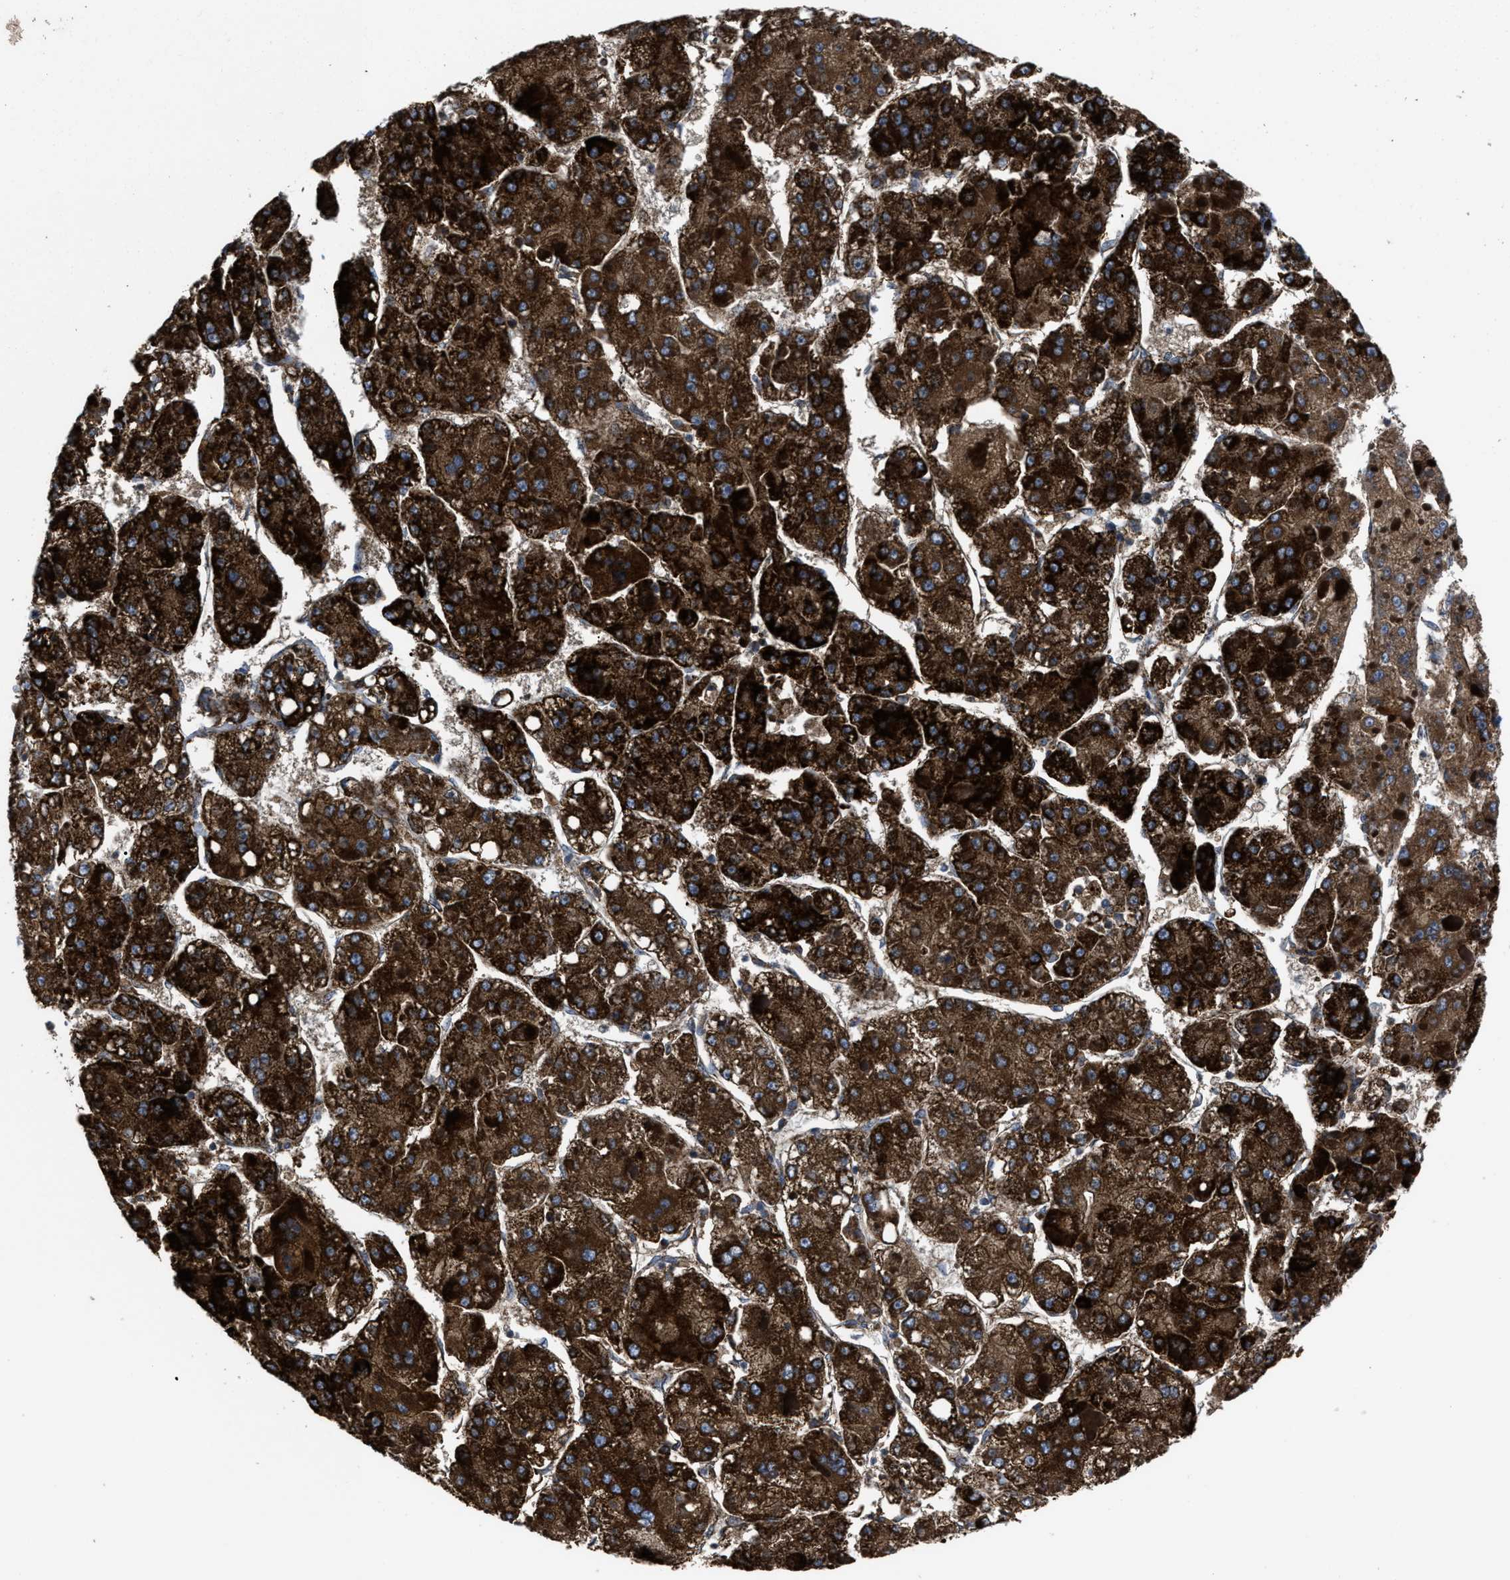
{"staining": {"intensity": "strong", "quantity": ">75%", "location": "cytoplasmic/membranous"}, "tissue": "liver cancer", "cell_type": "Tumor cells", "image_type": "cancer", "snomed": [{"axis": "morphology", "description": "Carcinoma, Hepatocellular, NOS"}, {"axis": "topography", "description": "Liver"}], "caption": "A brown stain labels strong cytoplasmic/membranous expression of a protein in liver cancer (hepatocellular carcinoma) tumor cells.", "gene": "PASK", "patient": {"sex": "female", "age": 73}}